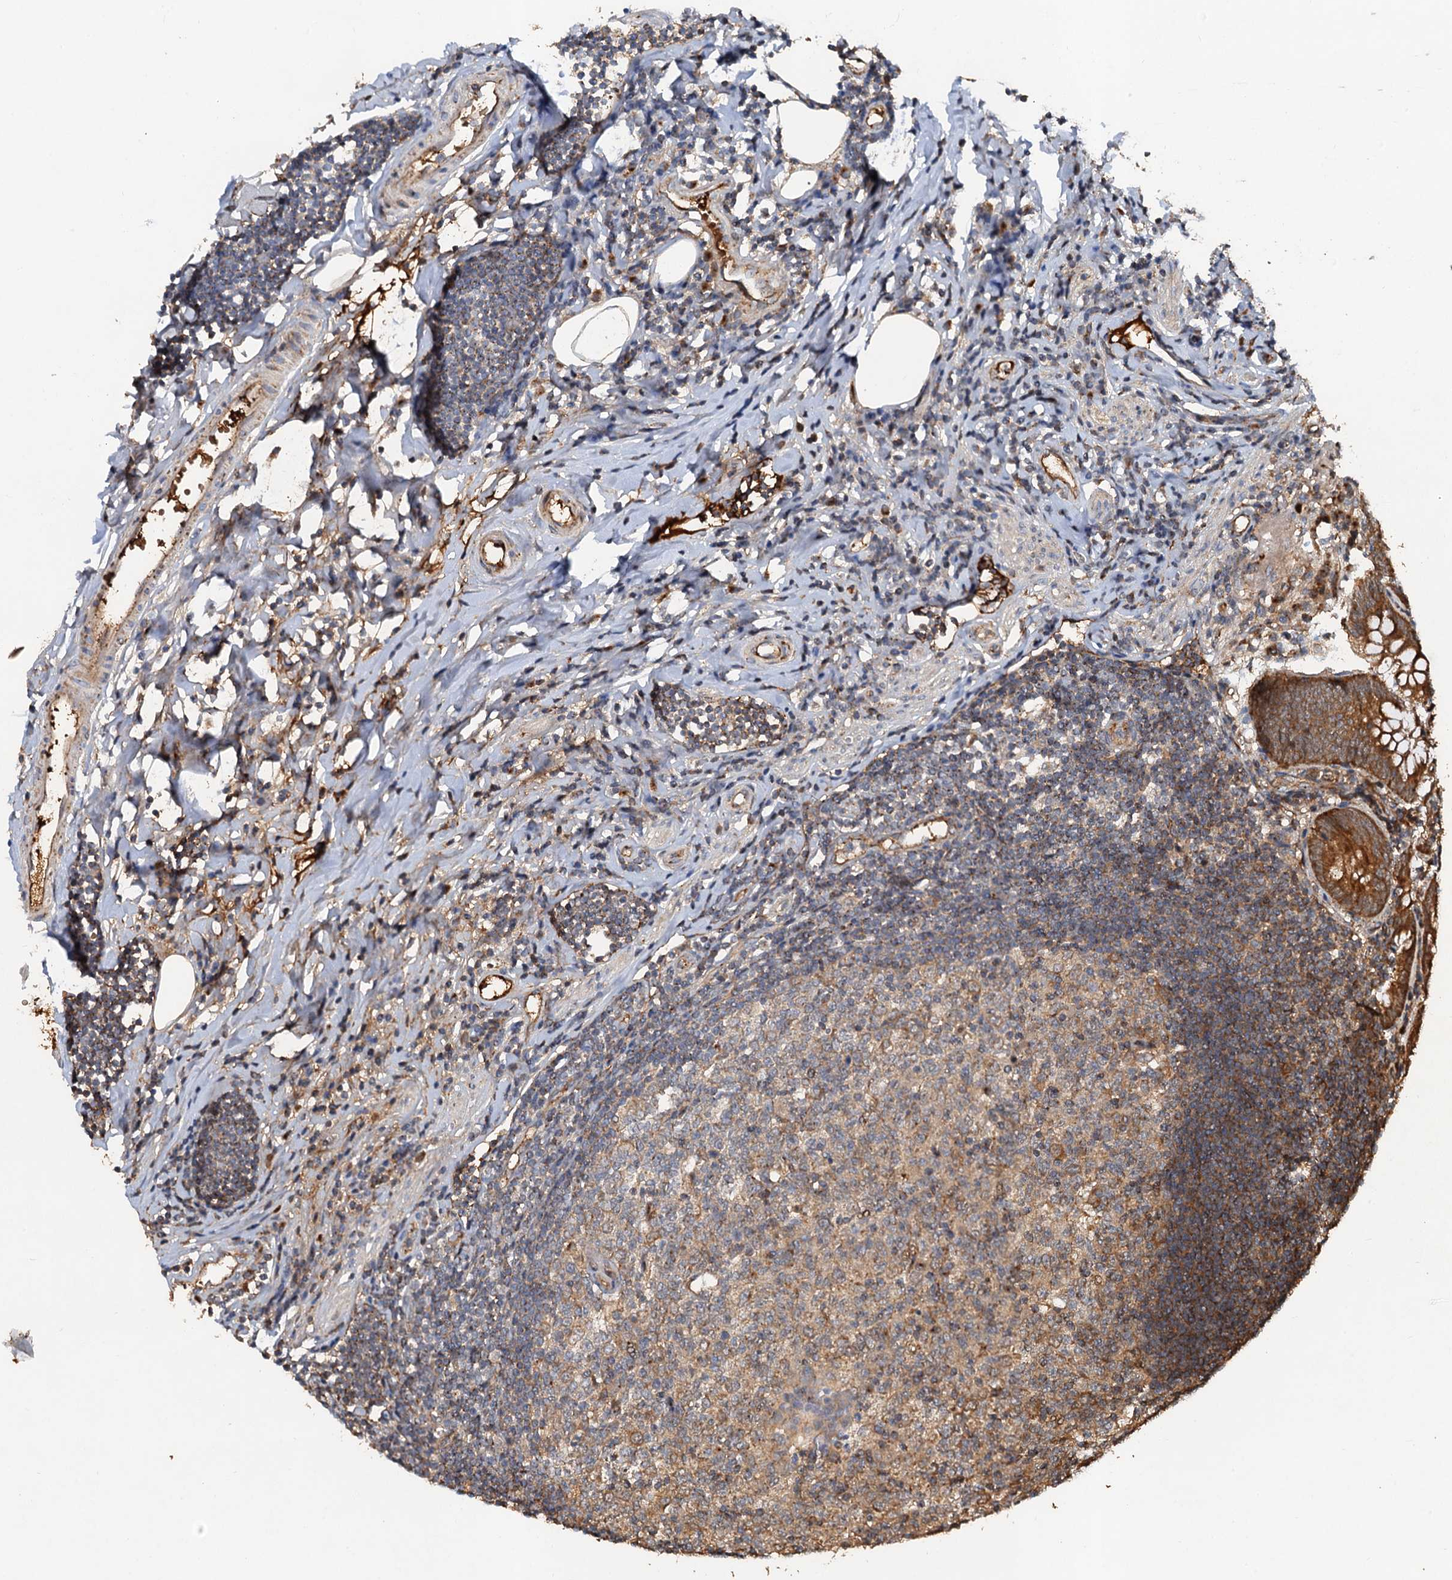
{"staining": {"intensity": "moderate", "quantity": ">75%", "location": "cytoplasmic/membranous"}, "tissue": "appendix", "cell_type": "Glandular cells", "image_type": "normal", "snomed": [{"axis": "morphology", "description": "Normal tissue, NOS"}, {"axis": "topography", "description": "Appendix"}], "caption": "Human appendix stained with a brown dye demonstrates moderate cytoplasmic/membranous positive staining in approximately >75% of glandular cells.", "gene": "DEXI", "patient": {"sex": "female", "age": 54}}